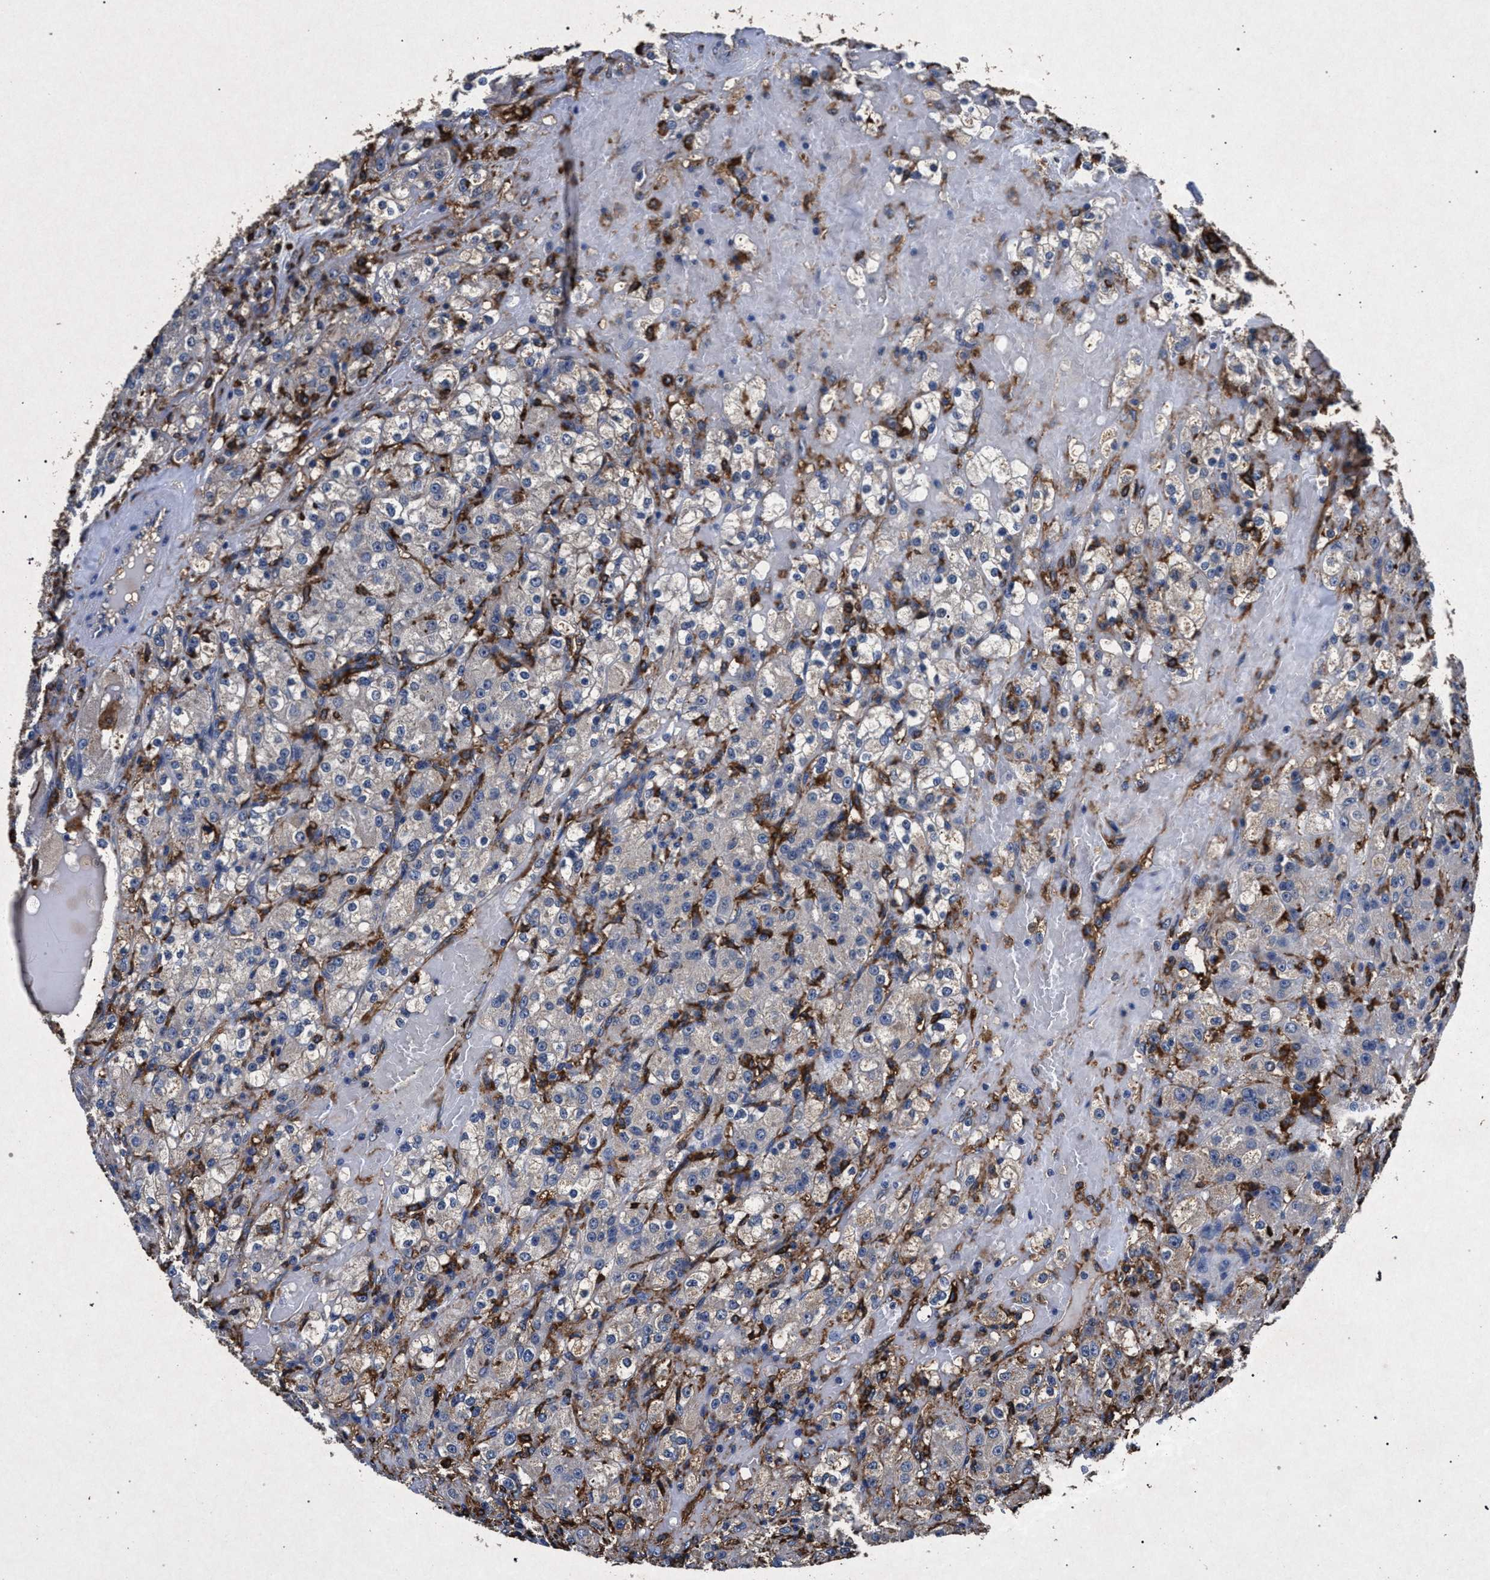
{"staining": {"intensity": "negative", "quantity": "none", "location": "none"}, "tissue": "renal cancer", "cell_type": "Tumor cells", "image_type": "cancer", "snomed": [{"axis": "morphology", "description": "Normal tissue, NOS"}, {"axis": "morphology", "description": "Adenocarcinoma, NOS"}, {"axis": "topography", "description": "Kidney"}], "caption": "Tumor cells show no significant protein staining in renal cancer.", "gene": "MARCKS", "patient": {"sex": "male", "age": 61}}